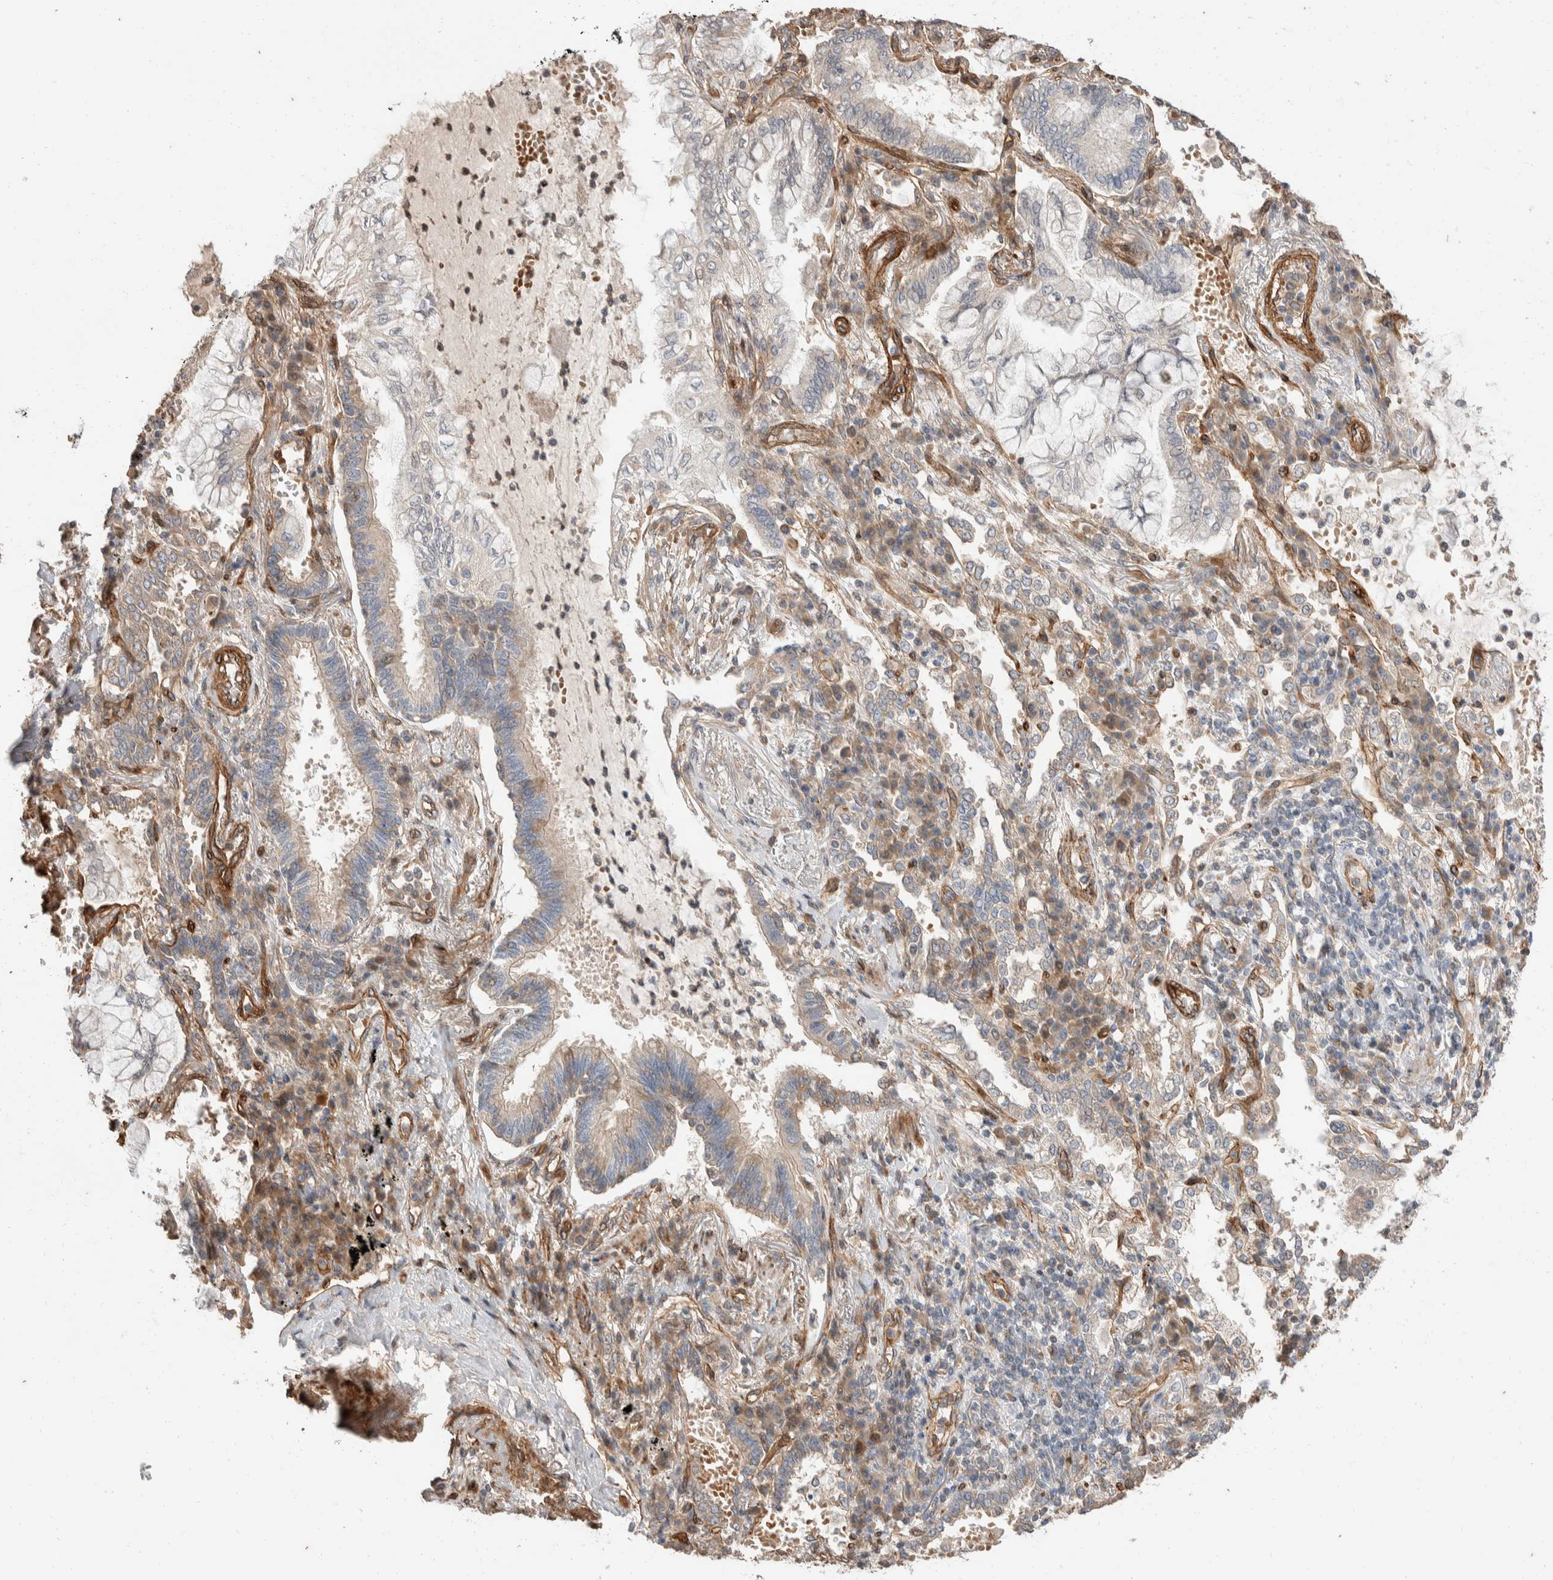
{"staining": {"intensity": "negative", "quantity": "none", "location": "none"}, "tissue": "lung cancer", "cell_type": "Tumor cells", "image_type": "cancer", "snomed": [{"axis": "morphology", "description": "Adenocarcinoma, NOS"}, {"axis": "topography", "description": "Lung"}], "caption": "Immunohistochemical staining of human lung cancer (adenocarcinoma) displays no significant positivity in tumor cells. (DAB (3,3'-diaminobenzidine) immunohistochemistry (IHC) visualized using brightfield microscopy, high magnification).", "gene": "ERC1", "patient": {"sex": "female", "age": 70}}